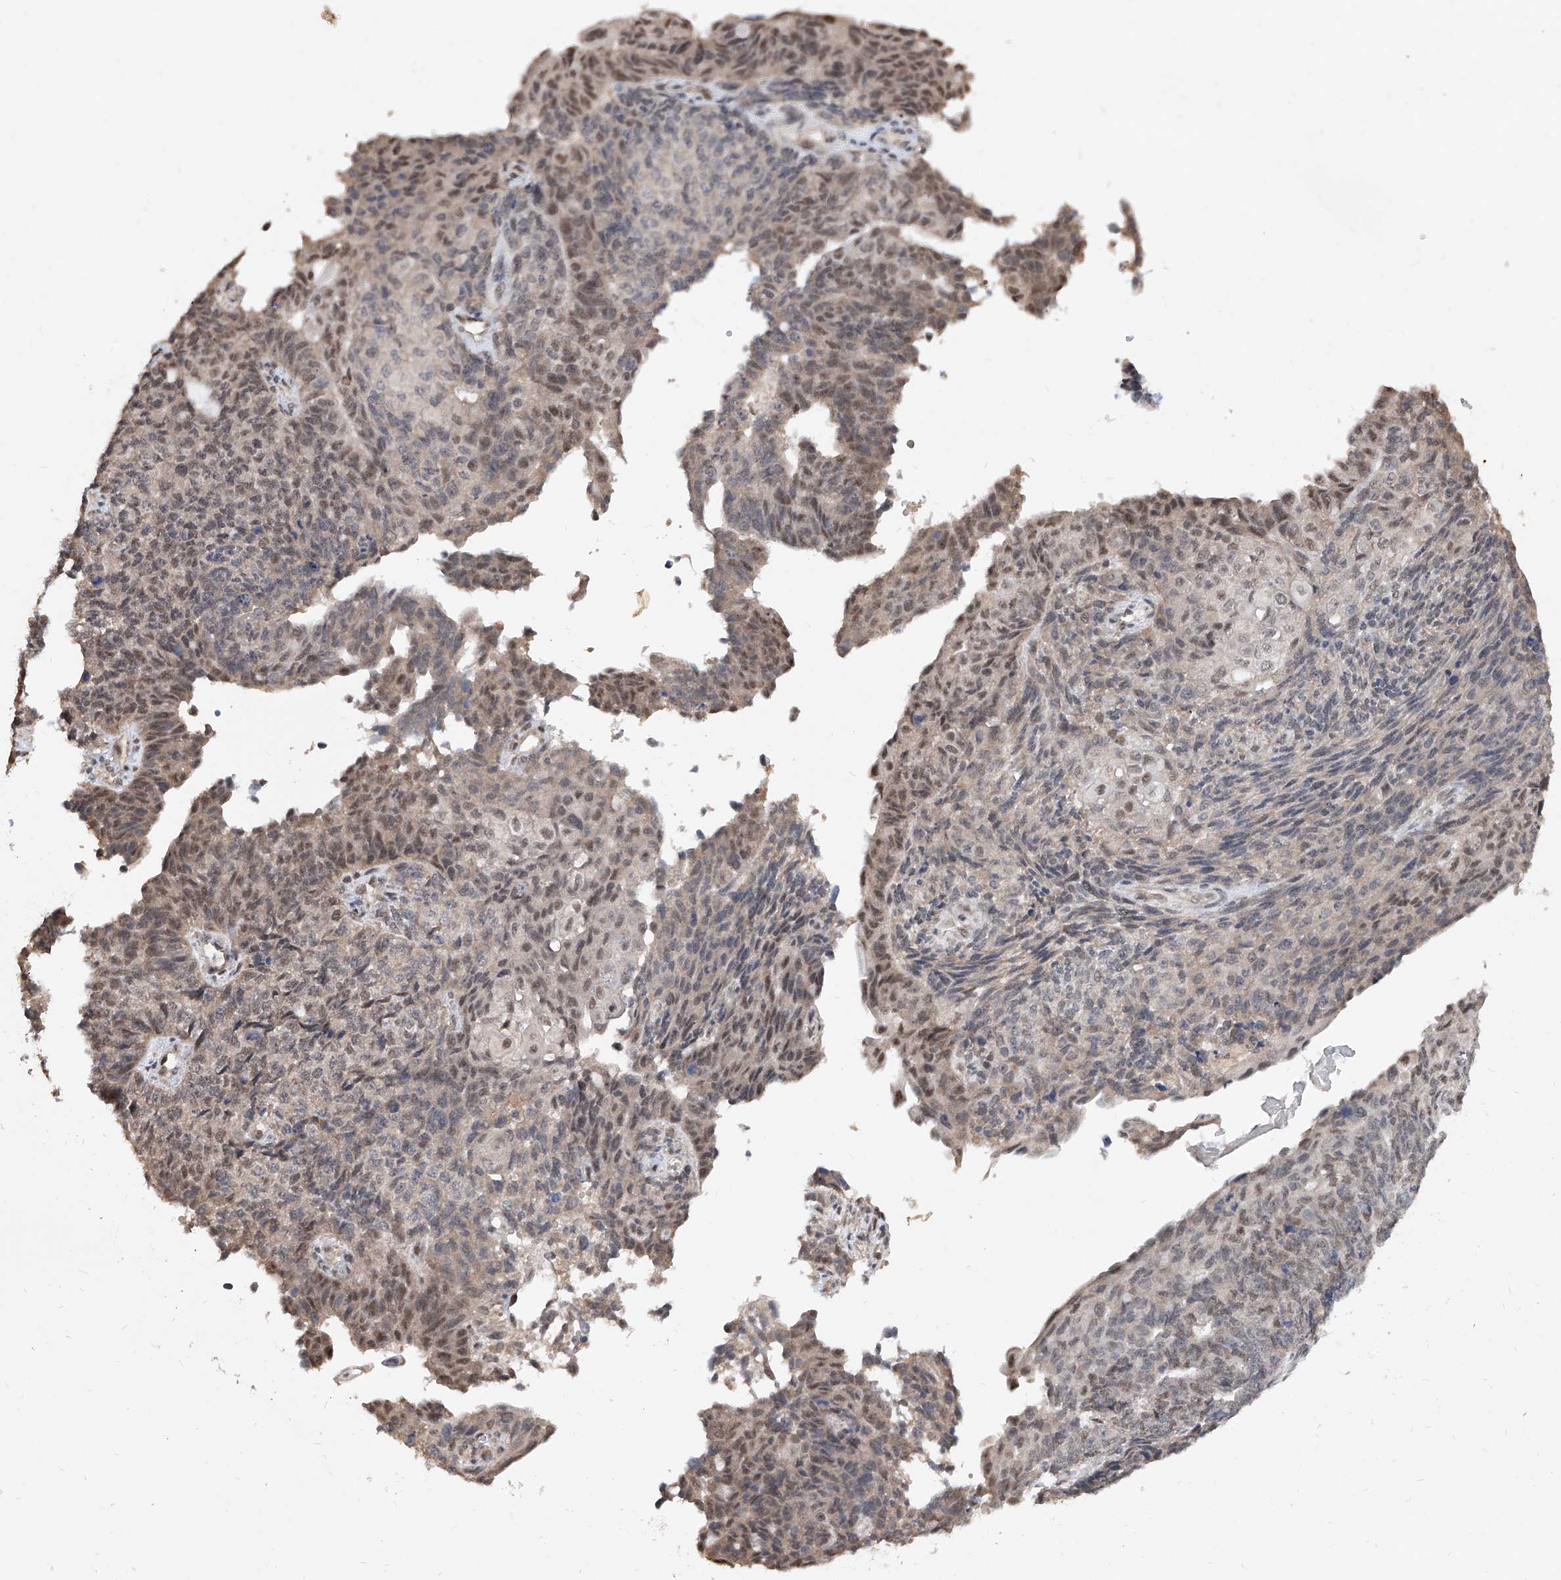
{"staining": {"intensity": "weak", "quantity": "25%-75%", "location": "nuclear"}, "tissue": "endometrial cancer", "cell_type": "Tumor cells", "image_type": "cancer", "snomed": [{"axis": "morphology", "description": "Adenocarcinoma, NOS"}, {"axis": "topography", "description": "Endometrium"}], "caption": "Protein expression analysis of endometrial adenocarcinoma displays weak nuclear staining in approximately 25%-75% of tumor cells.", "gene": "CARMIL3", "patient": {"sex": "female", "age": 32}}